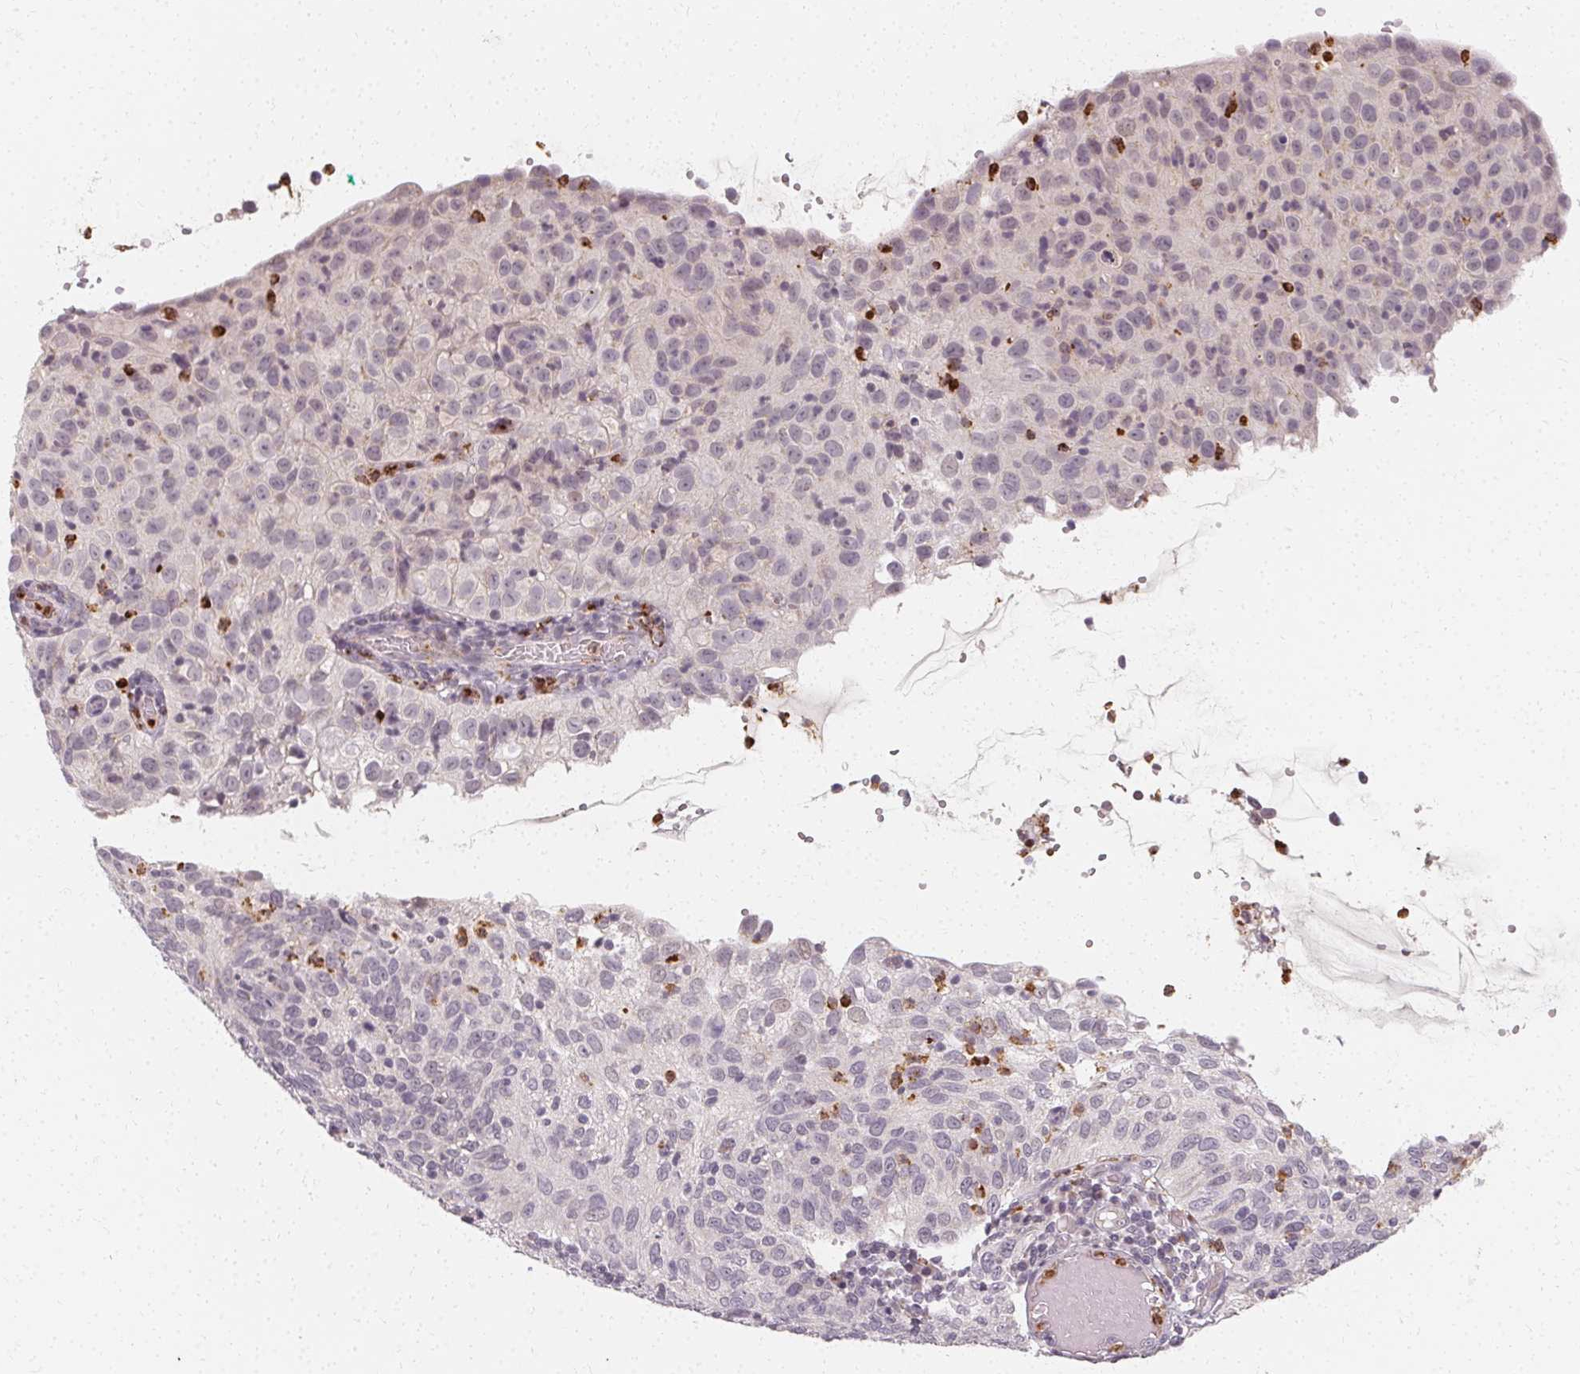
{"staining": {"intensity": "negative", "quantity": "none", "location": "none"}, "tissue": "cervical cancer", "cell_type": "Tumor cells", "image_type": "cancer", "snomed": [{"axis": "morphology", "description": "Squamous cell carcinoma, NOS"}, {"axis": "topography", "description": "Cervix"}], "caption": "This is an immunohistochemistry (IHC) photomicrograph of human cervical cancer. There is no staining in tumor cells.", "gene": "CLCNKB", "patient": {"sex": "female", "age": 52}}